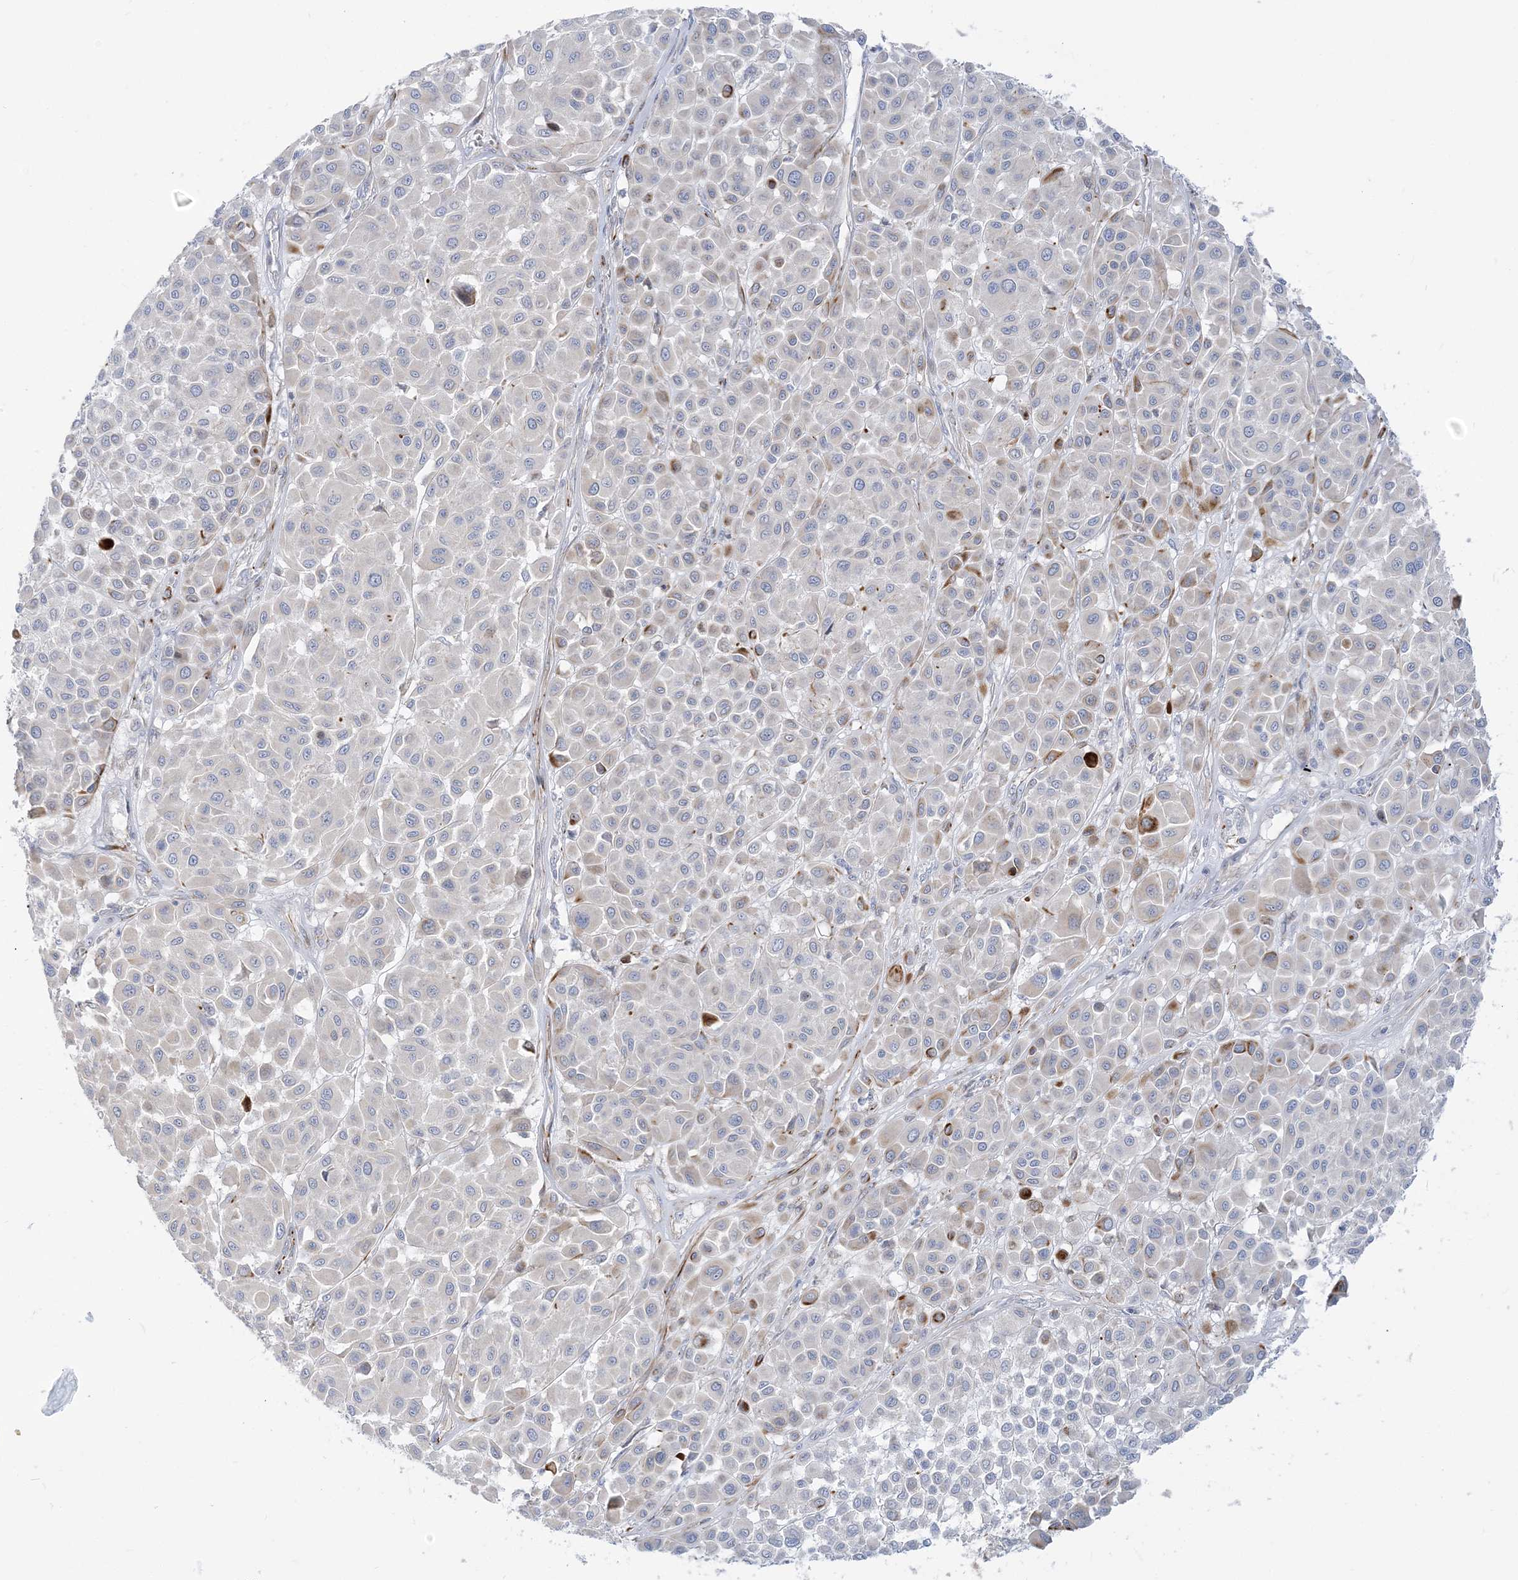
{"staining": {"intensity": "negative", "quantity": "none", "location": "none"}, "tissue": "melanoma", "cell_type": "Tumor cells", "image_type": "cancer", "snomed": [{"axis": "morphology", "description": "Malignant melanoma, Metastatic site"}, {"axis": "topography", "description": "Soft tissue"}], "caption": "Malignant melanoma (metastatic site) was stained to show a protein in brown. There is no significant positivity in tumor cells.", "gene": "GPAT2", "patient": {"sex": "male", "age": 41}}